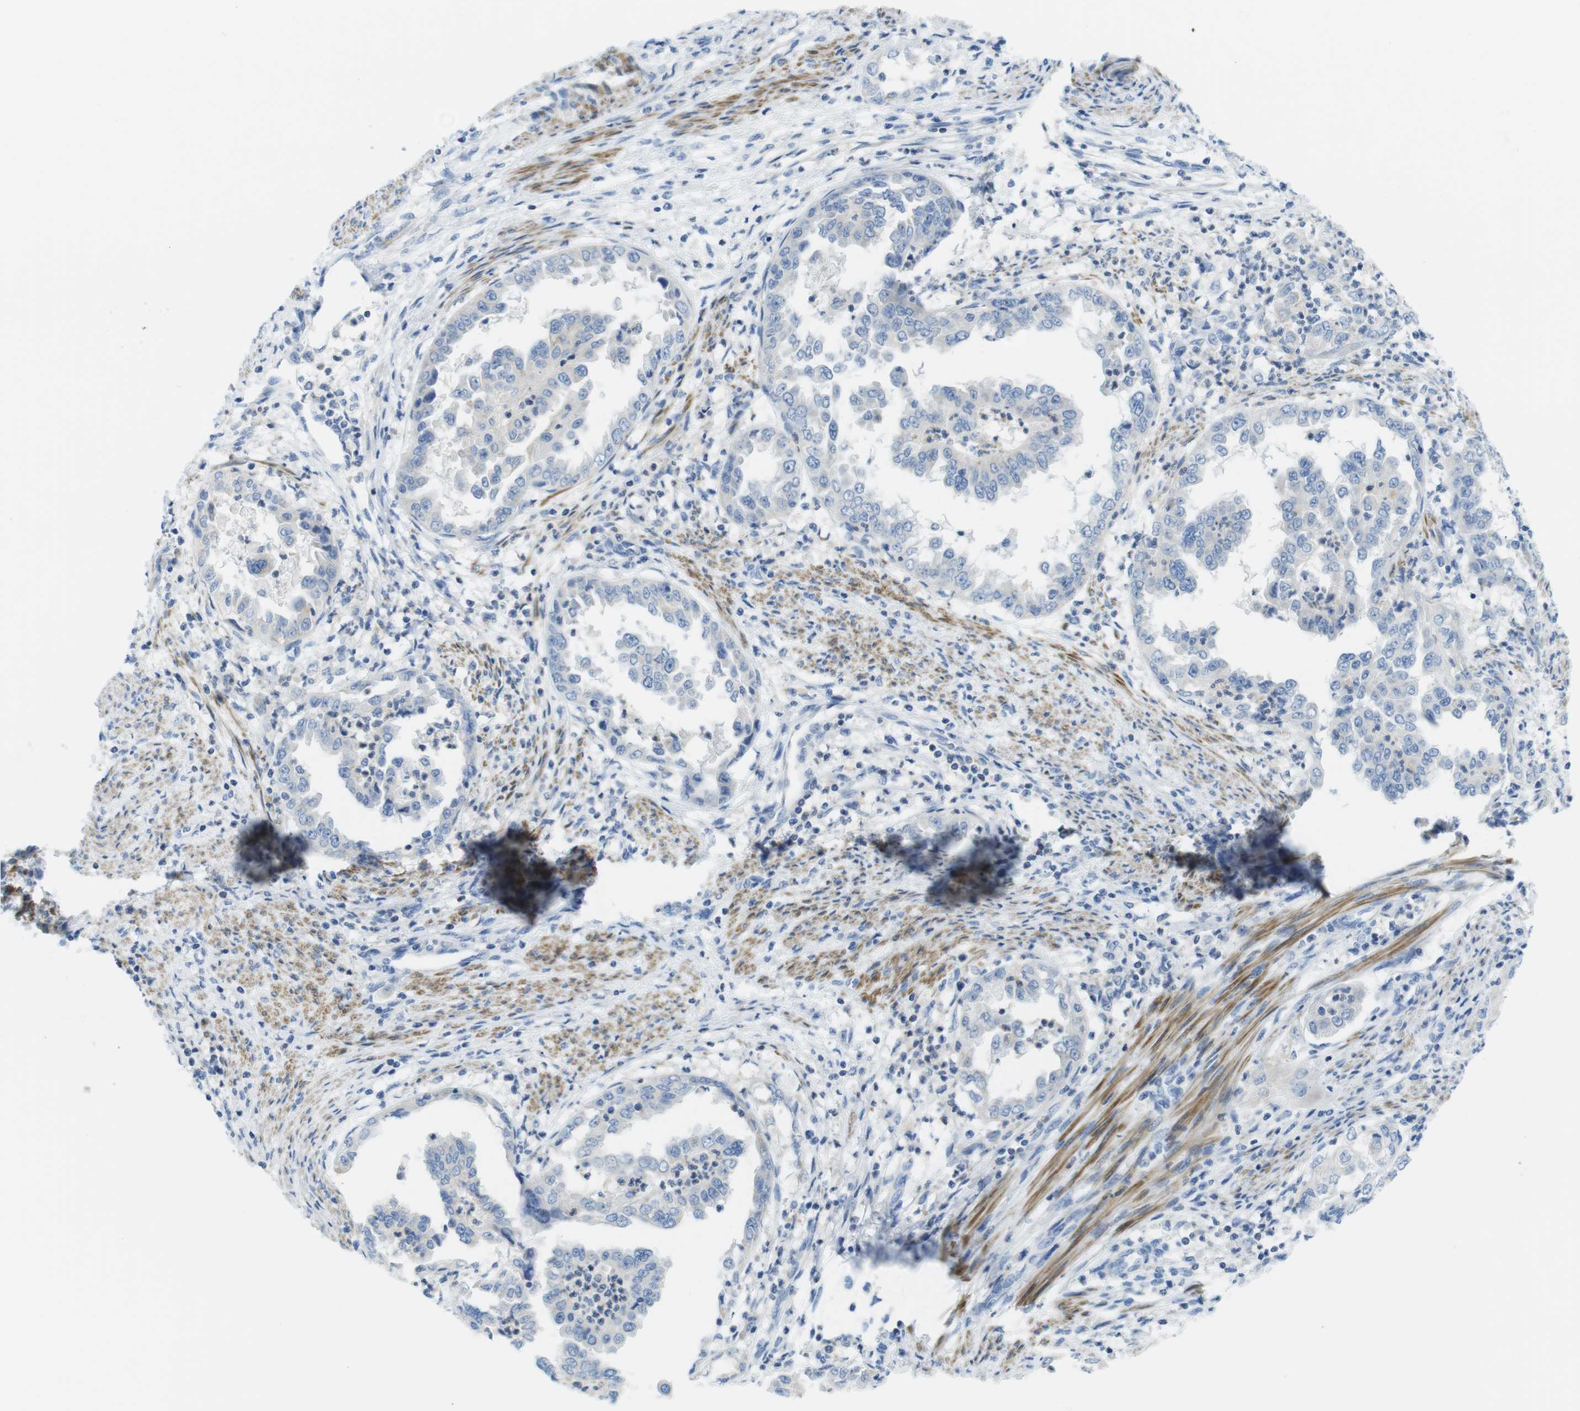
{"staining": {"intensity": "negative", "quantity": "none", "location": "none"}, "tissue": "endometrial cancer", "cell_type": "Tumor cells", "image_type": "cancer", "snomed": [{"axis": "morphology", "description": "Adenocarcinoma, NOS"}, {"axis": "topography", "description": "Endometrium"}], "caption": "IHC histopathology image of human endometrial adenocarcinoma stained for a protein (brown), which displays no positivity in tumor cells. (Stains: DAB (3,3'-diaminobenzidine) immunohistochemistry (IHC) with hematoxylin counter stain, Microscopy: brightfield microscopy at high magnification).", "gene": "ASIC5", "patient": {"sex": "female", "age": 85}}